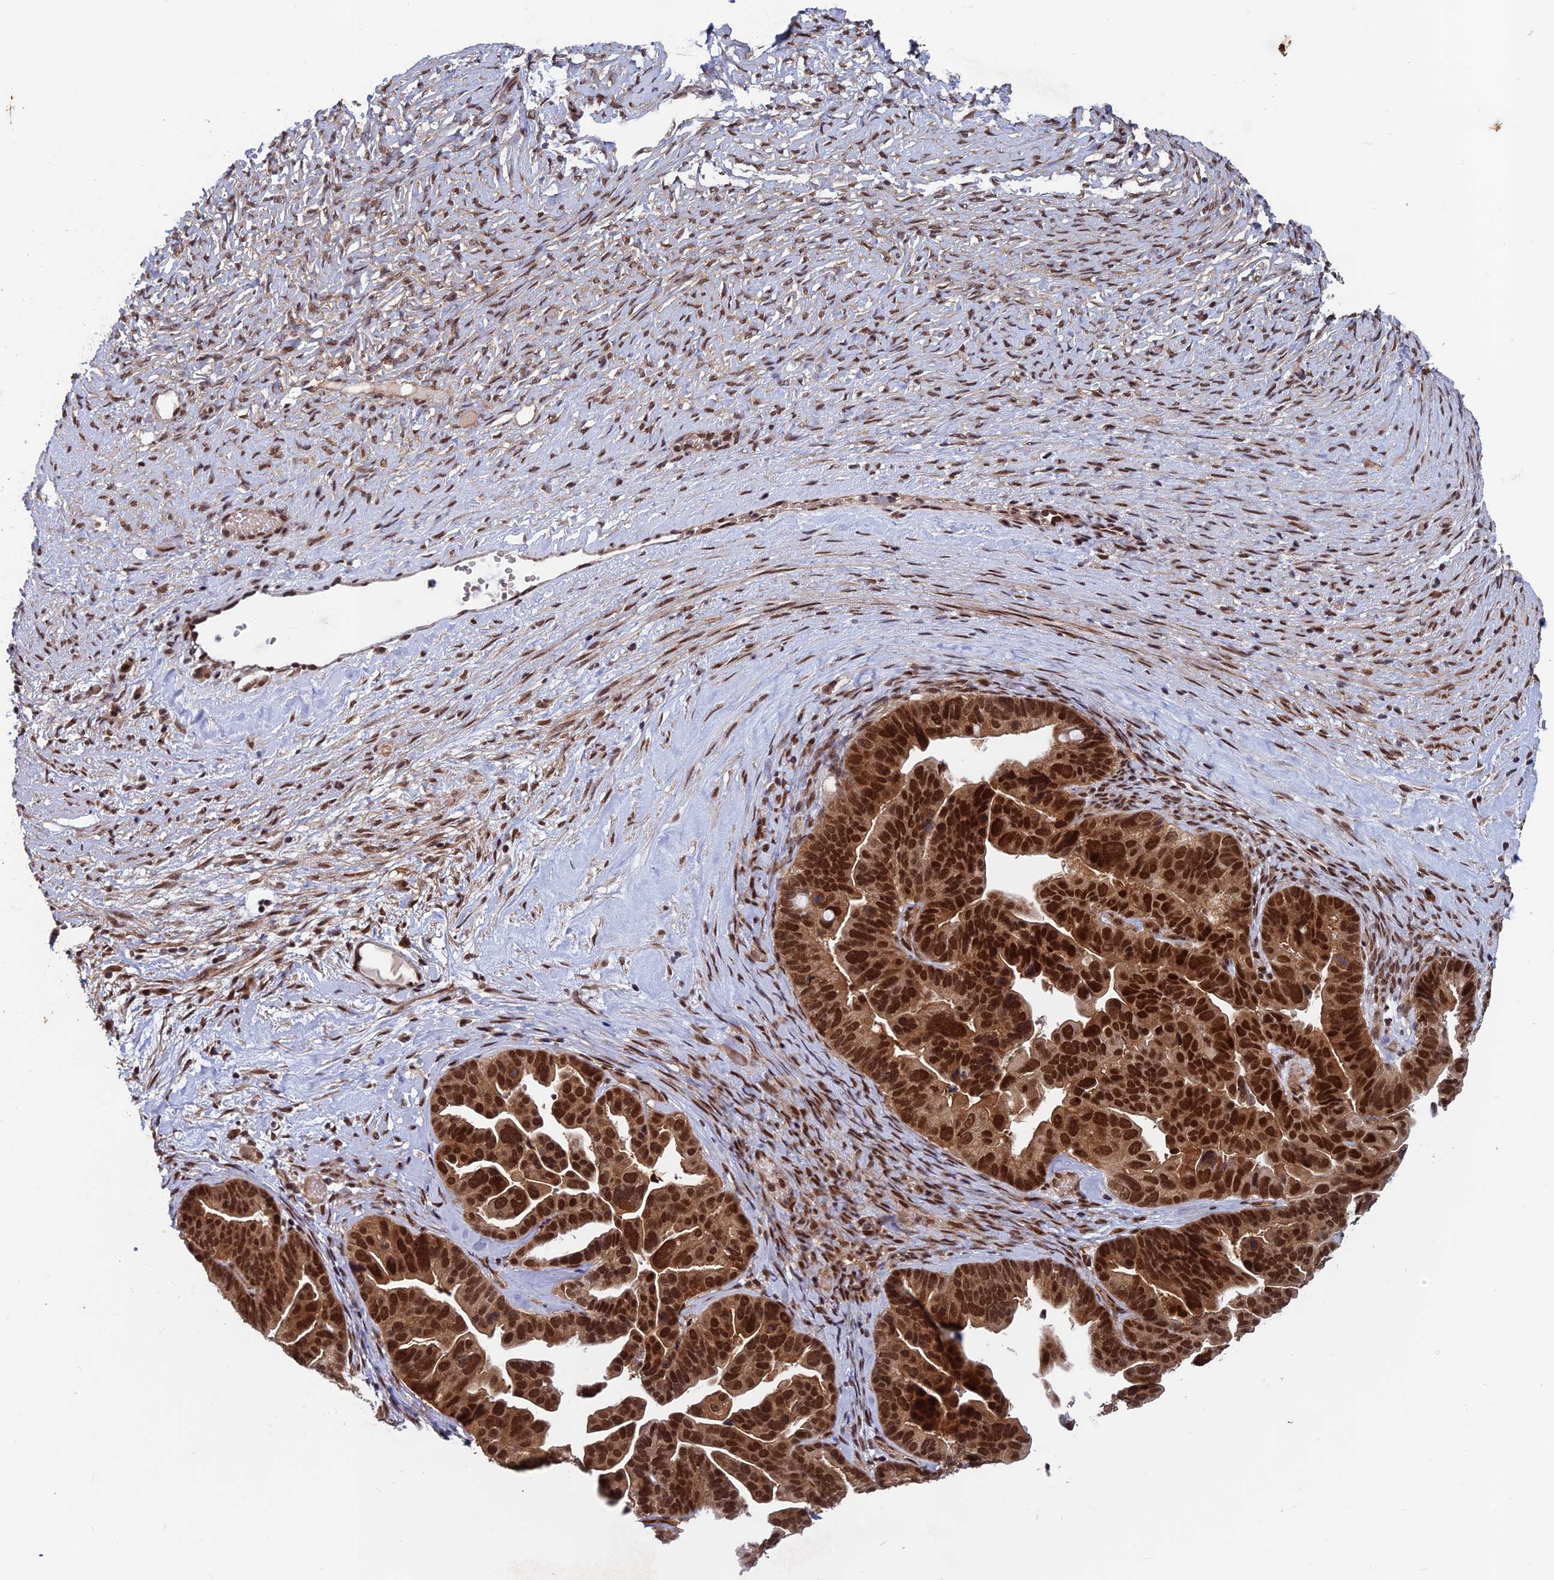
{"staining": {"intensity": "strong", "quantity": ">75%", "location": "nuclear"}, "tissue": "ovarian cancer", "cell_type": "Tumor cells", "image_type": "cancer", "snomed": [{"axis": "morphology", "description": "Cystadenocarcinoma, serous, NOS"}, {"axis": "topography", "description": "Ovary"}], "caption": "Strong nuclear positivity for a protein is appreciated in about >75% of tumor cells of ovarian serous cystadenocarcinoma using immunohistochemistry (IHC).", "gene": "FAM53C", "patient": {"sex": "female", "age": 56}}